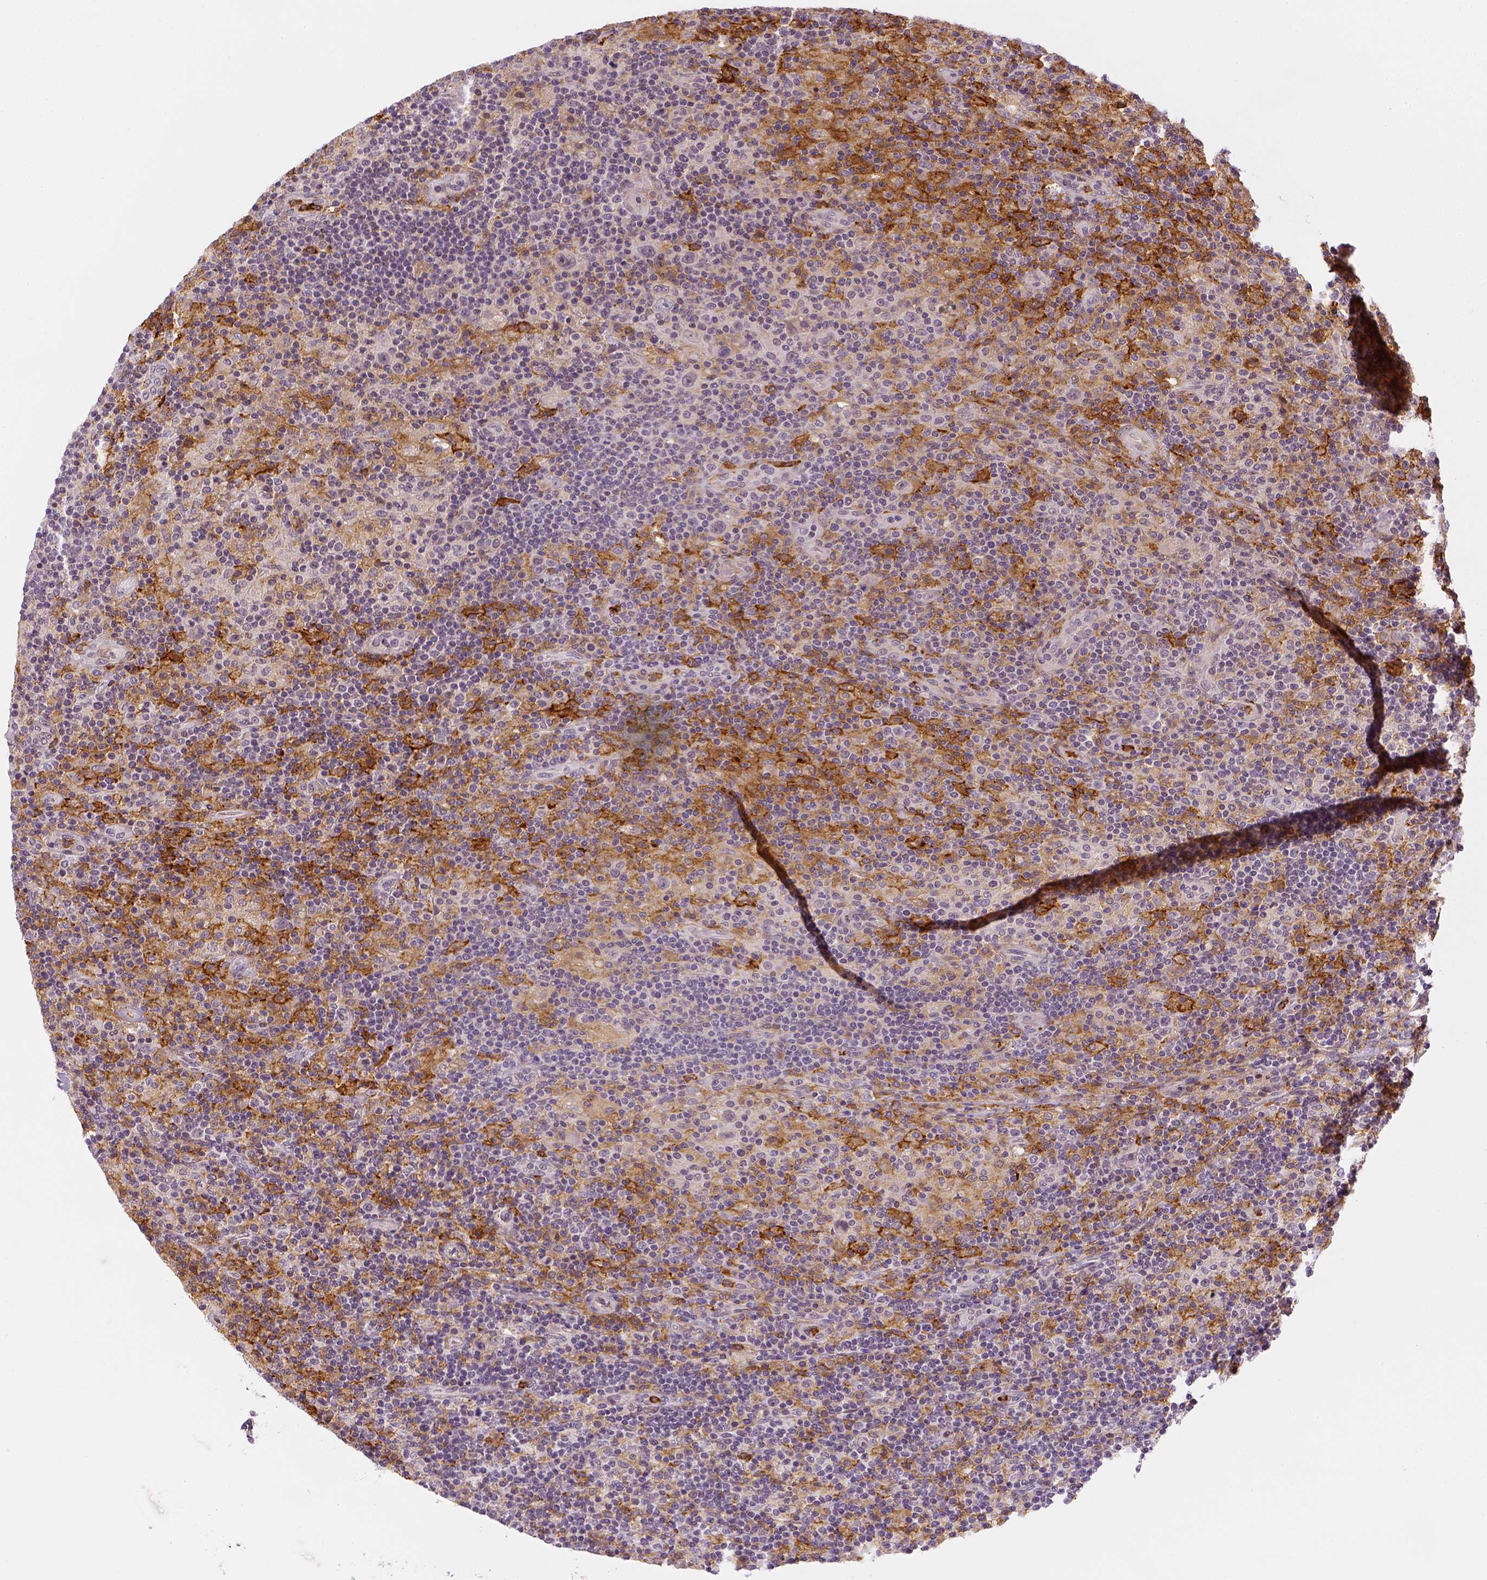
{"staining": {"intensity": "negative", "quantity": "none", "location": "none"}, "tissue": "lymphoma", "cell_type": "Tumor cells", "image_type": "cancer", "snomed": [{"axis": "morphology", "description": "Hodgkin's disease, NOS"}, {"axis": "topography", "description": "Lymph node"}], "caption": "High power microscopy photomicrograph of an IHC micrograph of lymphoma, revealing no significant positivity in tumor cells.", "gene": "CD14", "patient": {"sex": "male", "age": 70}}